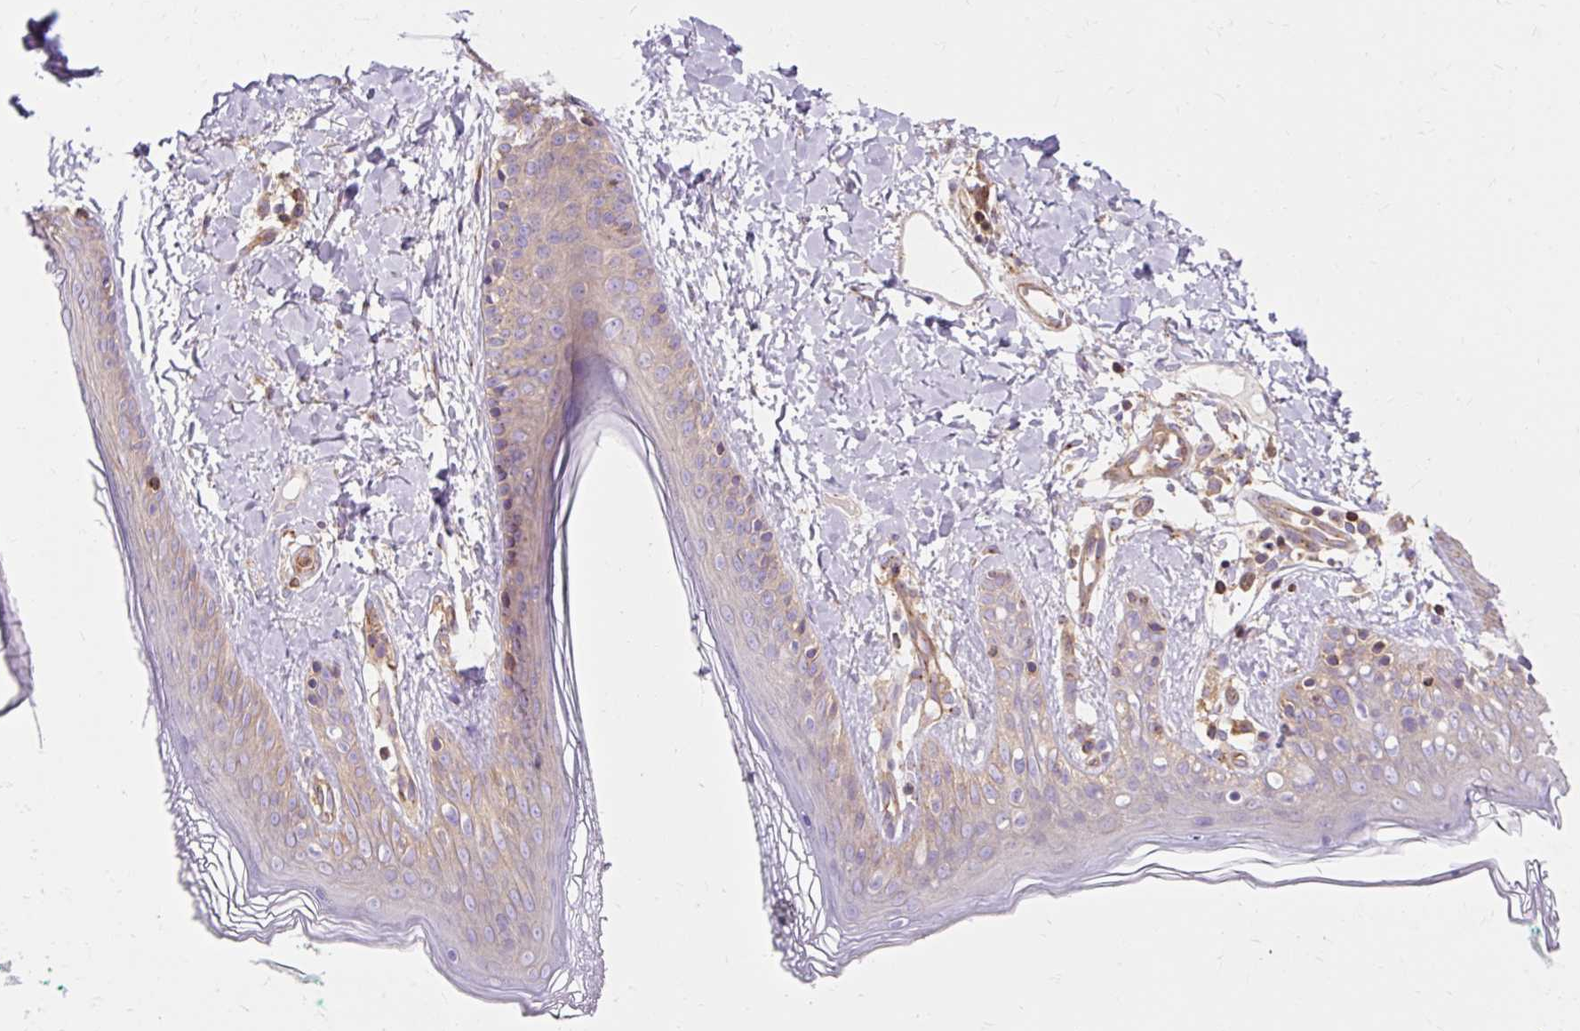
{"staining": {"intensity": "moderate", "quantity": "<25%", "location": "cytoplasmic/membranous"}, "tissue": "skin", "cell_type": "Fibroblasts", "image_type": "normal", "snomed": [{"axis": "morphology", "description": "Normal tissue, NOS"}, {"axis": "topography", "description": "Skin"}], "caption": "Skin stained for a protein (brown) displays moderate cytoplasmic/membranous positive positivity in approximately <25% of fibroblasts.", "gene": "TBC1D2B", "patient": {"sex": "male", "age": 16}}